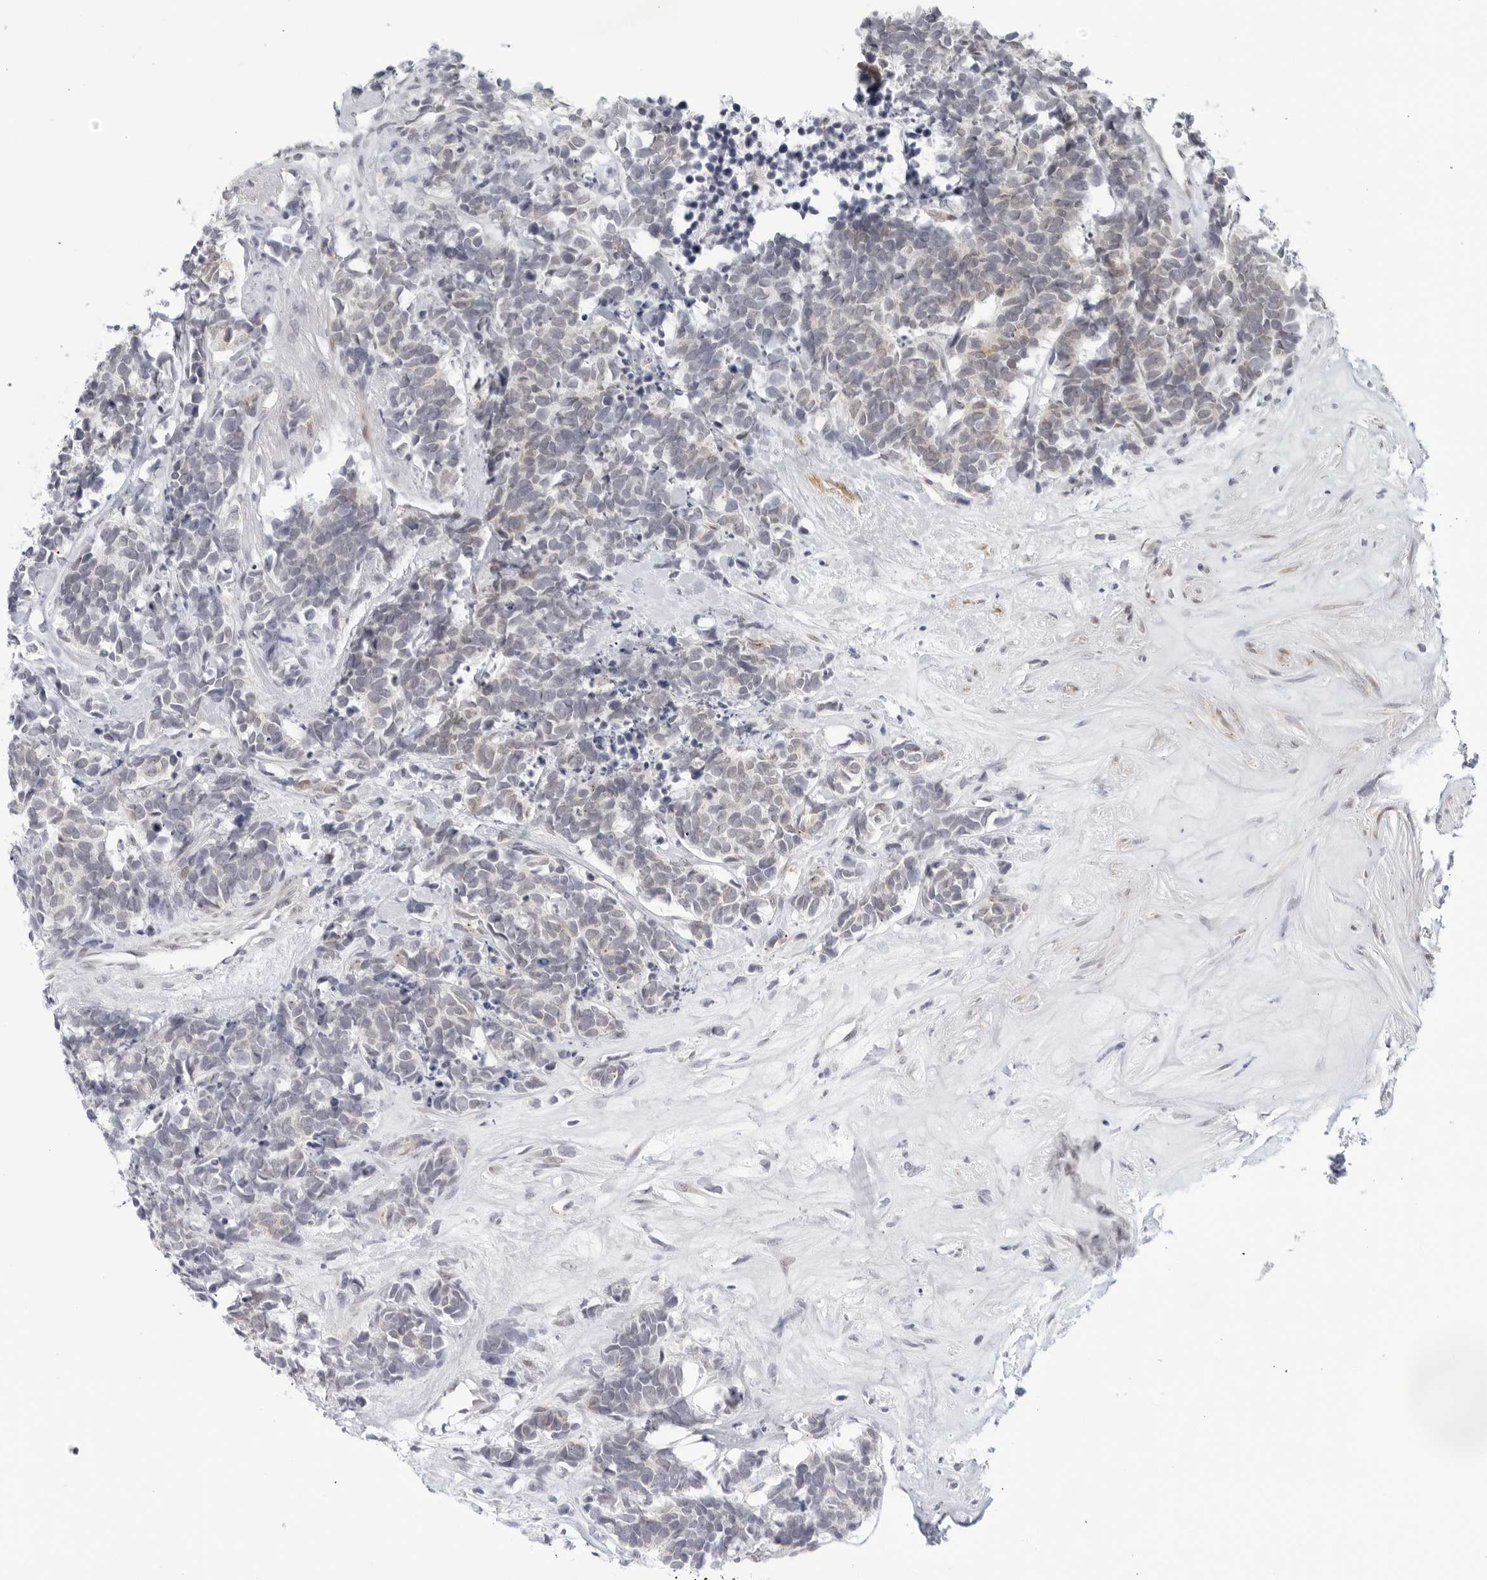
{"staining": {"intensity": "weak", "quantity": "<25%", "location": "cytoplasmic/membranous"}, "tissue": "carcinoid", "cell_type": "Tumor cells", "image_type": "cancer", "snomed": [{"axis": "morphology", "description": "Carcinoma, NOS"}, {"axis": "morphology", "description": "Carcinoid, malignant, NOS"}, {"axis": "topography", "description": "Urinary bladder"}], "caption": "A high-resolution image shows immunohistochemistry staining of carcinoid, which displays no significant positivity in tumor cells.", "gene": "WDTC1", "patient": {"sex": "male", "age": 57}}